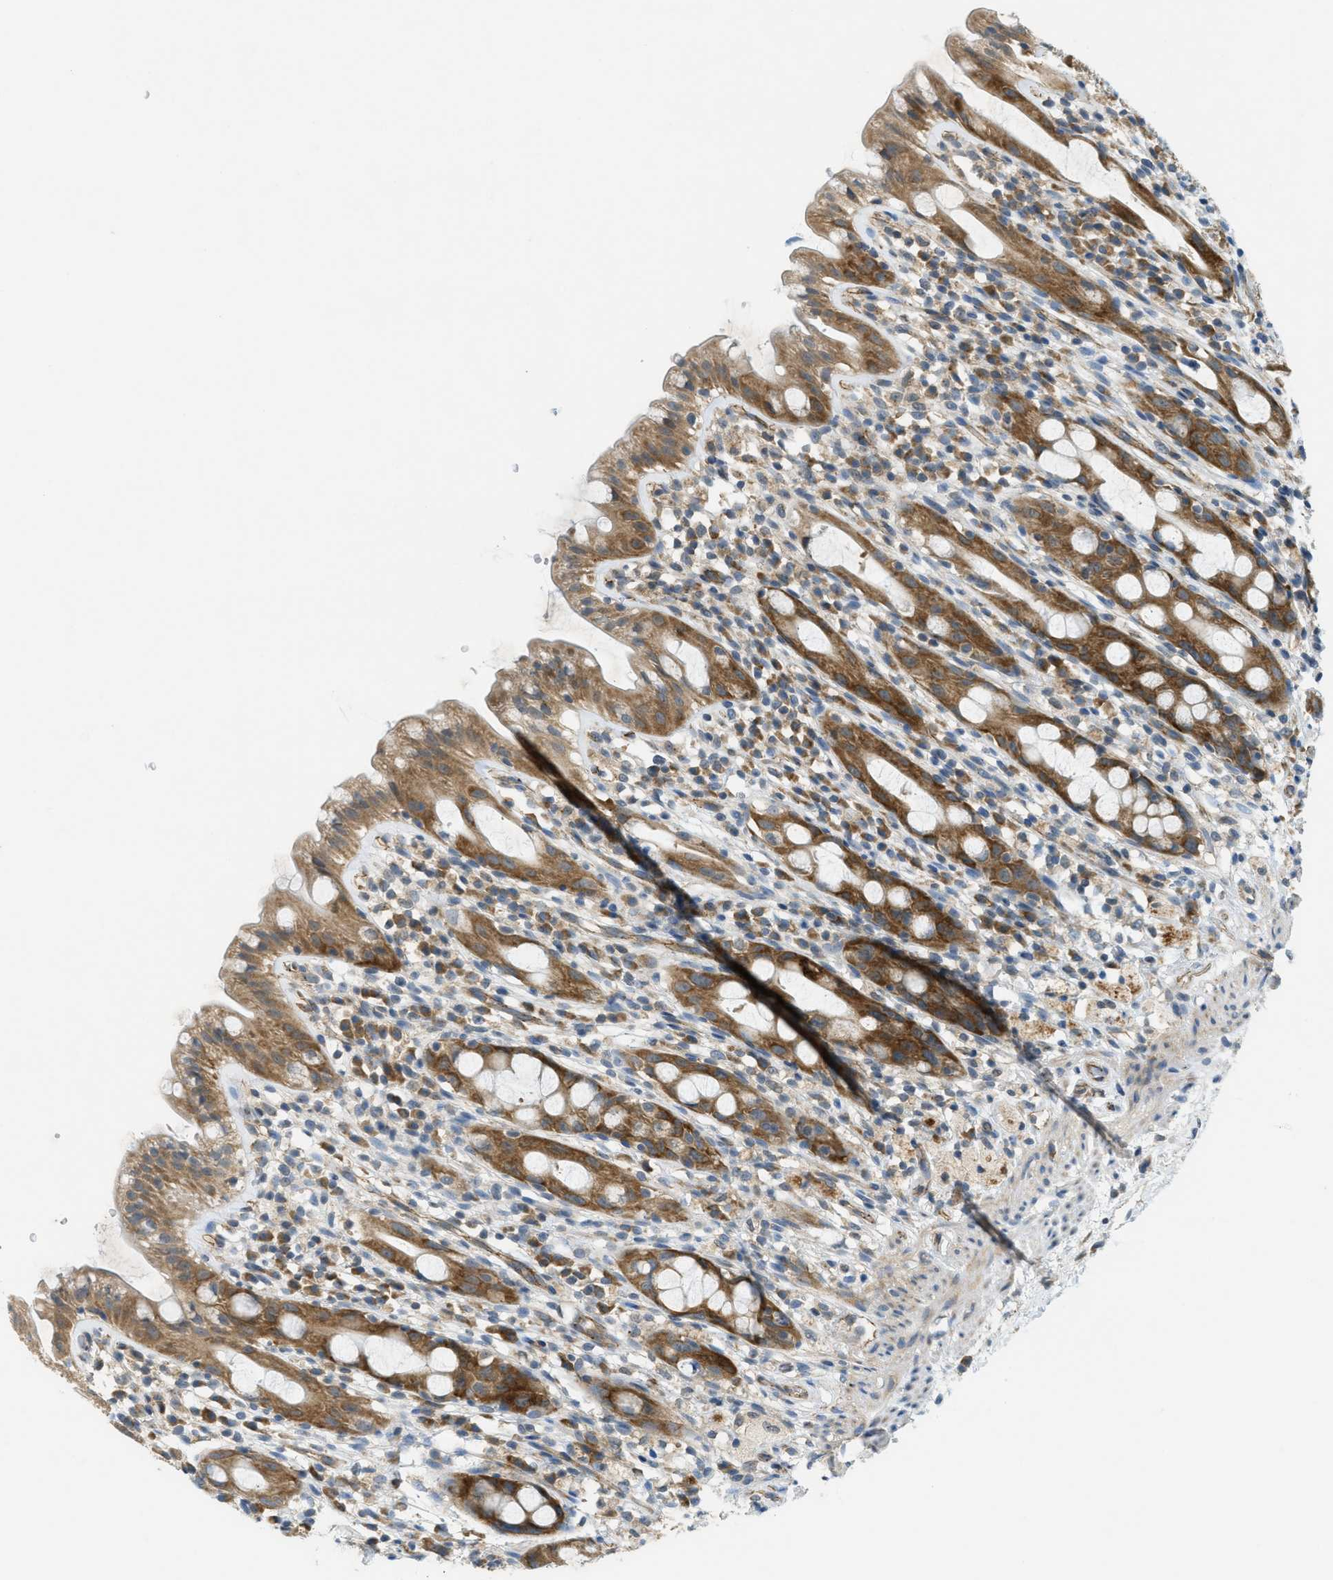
{"staining": {"intensity": "moderate", "quantity": ">75%", "location": "cytoplasmic/membranous"}, "tissue": "rectum", "cell_type": "Glandular cells", "image_type": "normal", "snomed": [{"axis": "morphology", "description": "Normal tissue, NOS"}, {"axis": "topography", "description": "Rectum"}], "caption": "Protein expression by immunohistochemistry (IHC) shows moderate cytoplasmic/membranous positivity in about >75% of glandular cells in benign rectum. (Stains: DAB in brown, nuclei in blue, Microscopy: brightfield microscopy at high magnification).", "gene": "JCAD", "patient": {"sex": "male", "age": 44}}